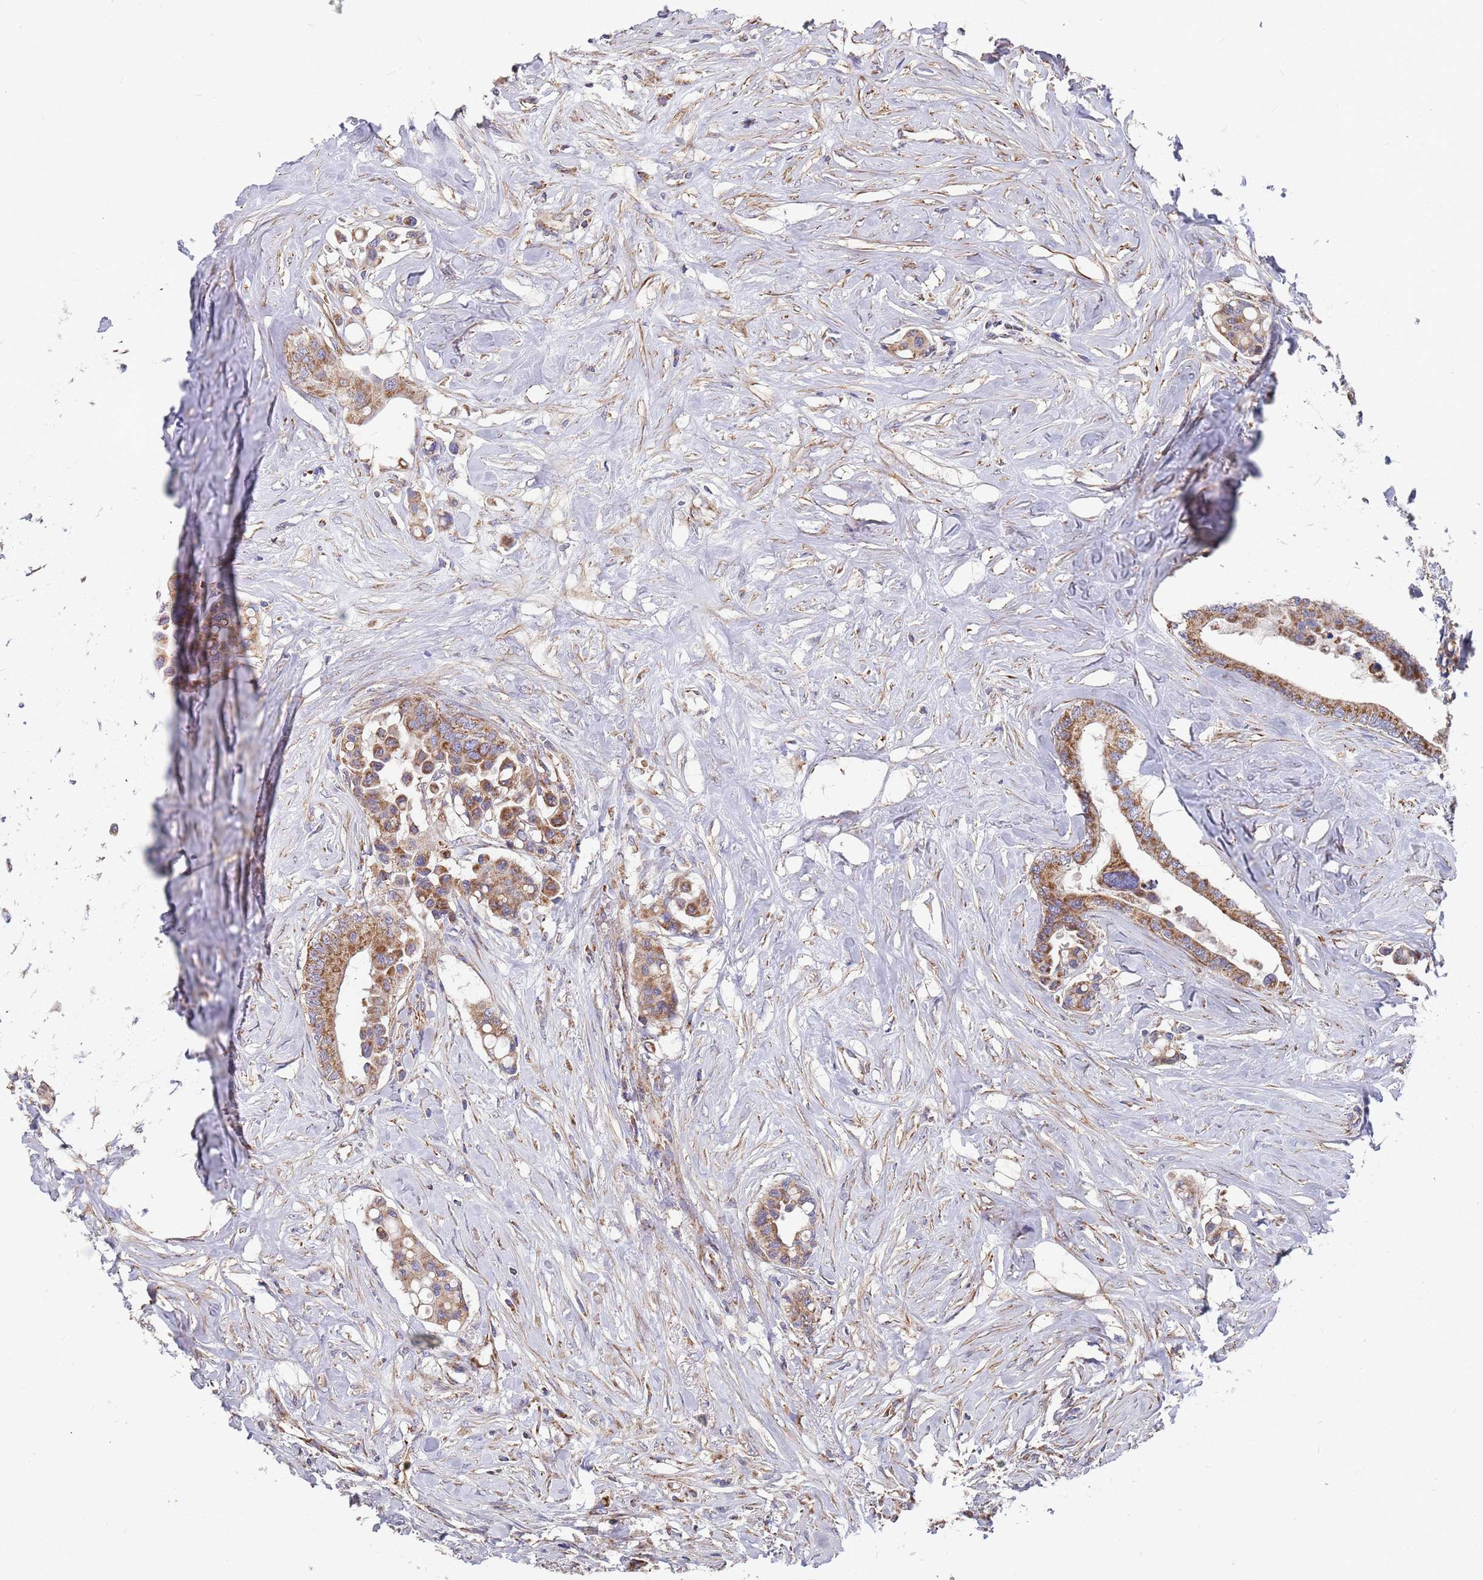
{"staining": {"intensity": "strong", "quantity": ">75%", "location": "cytoplasmic/membranous"}, "tissue": "colorectal cancer", "cell_type": "Tumor cells", "image_type": "cancer", "snomed": [{"axis": "morphology", "description": "Normal tissue, NOS"}, {"axis": "morphology", "description": "Adenocarcinoma, NOS"}, {"axis": "topography", "description": "Colon"}], "caption": "Adenocarcinoma (colorectal) stained for a protein (brown) displays strong cytoplasmic/membranous positive expression in approximately >75% of tumor cells.", "gene": "WDFY3", "patient": {"sex": "male", "age": 82}}